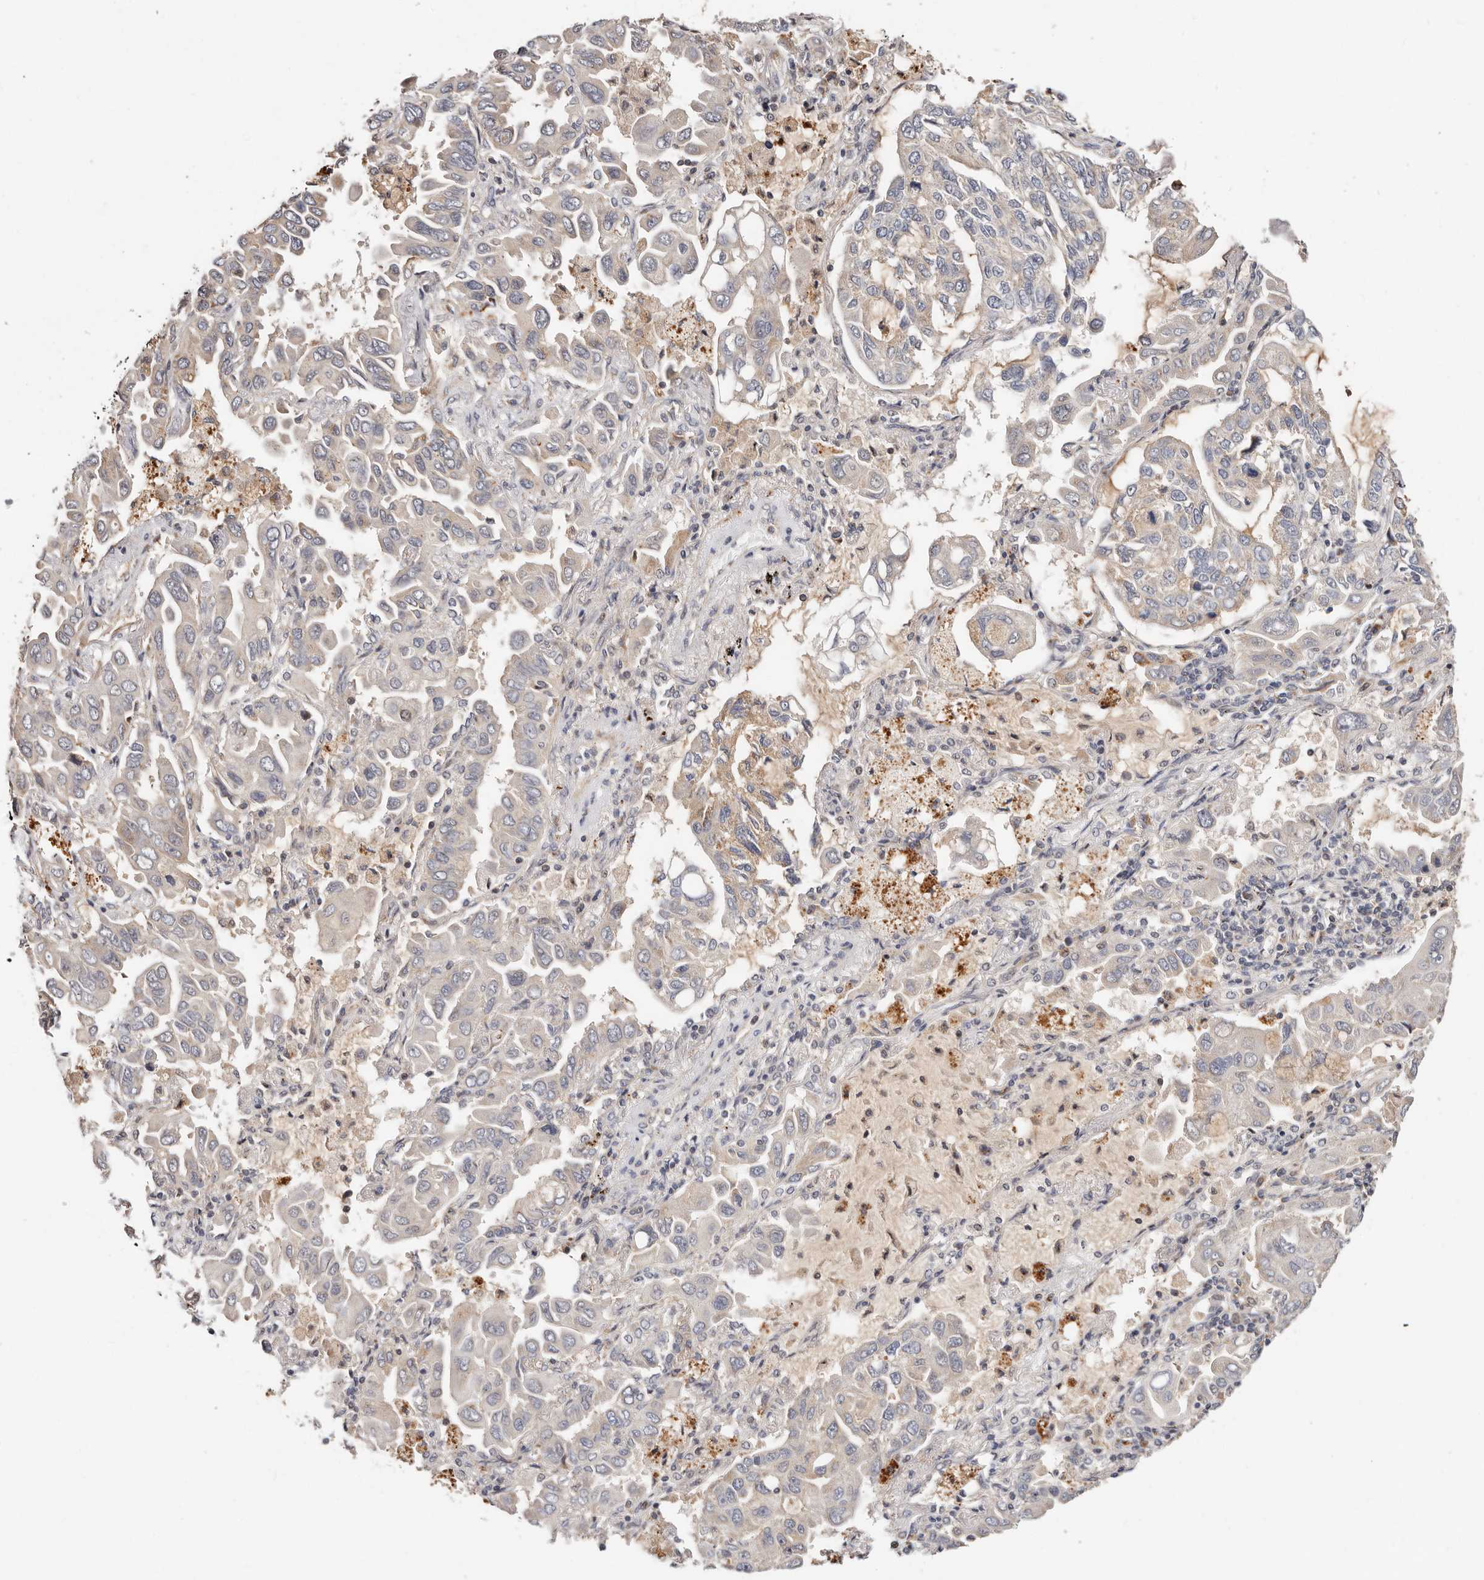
{"staining": {"intensity": "weak", "quantity": "<25%", "location": "cytoplasmic/membranous"}, "tissue": "lung cancer", "cell_type": "Tumor cells", "image_type": "cancer", "snomed": [{"axis": "morphology", "description": "Adenocarcinoma, NOS"}, {"axis": "topography", "description": "Lung"}], "caption": "Image shows no protein staining in tumor cells of lung adenocarcinoma tissue. (DAB IHC with hematoxylin counter stain).", "gene": "USP33", "patient": {"sex": "male", "age": 64}}